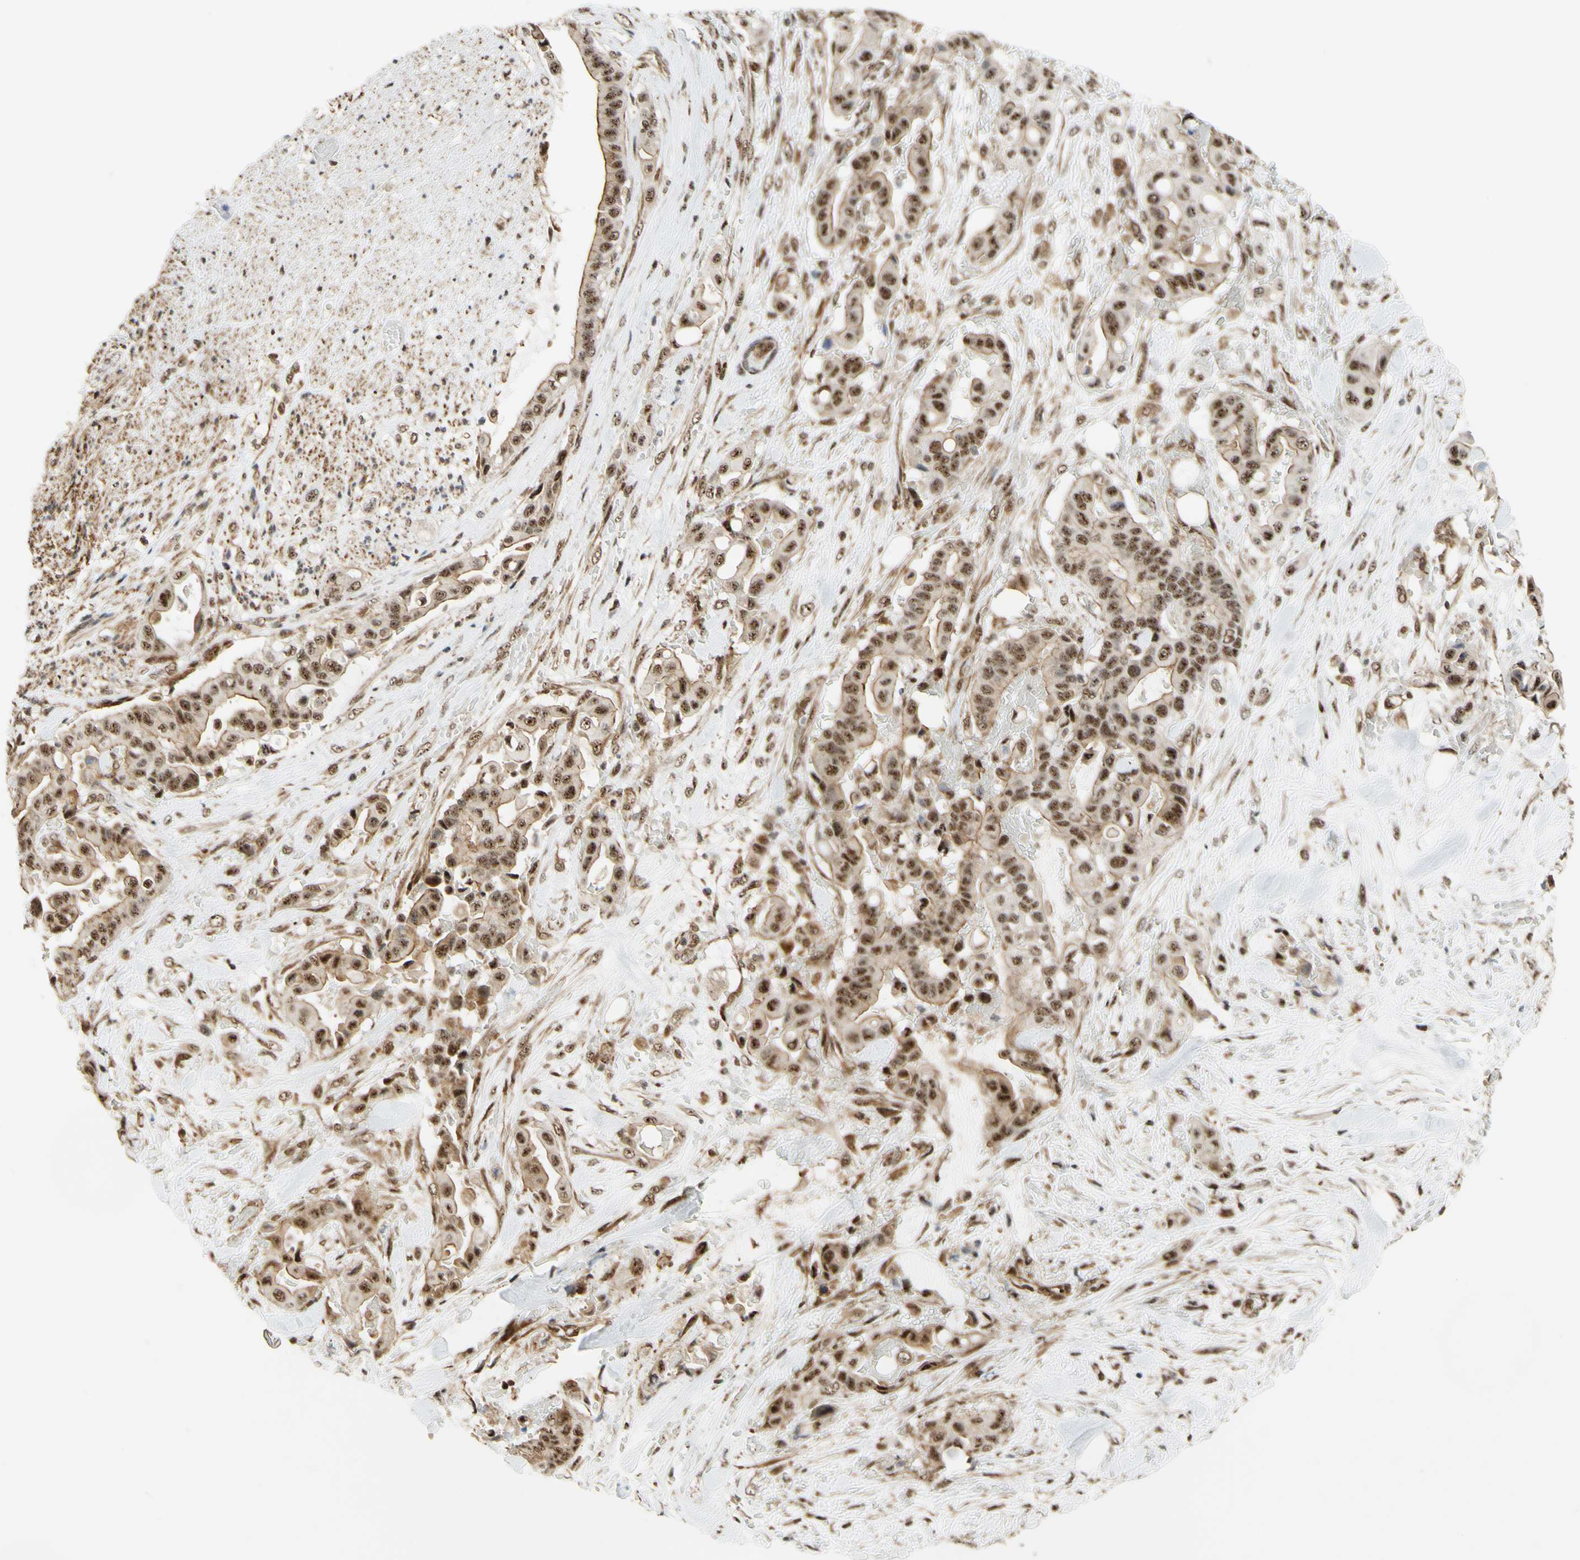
{"staining": {"intensity": "moderate", "quantity": ">75%", "location": "cytoplasmic/membranous,nuclear"}, "tissue": "liver cancer", "cell_type": "Tumor cells", "image_type": "cancer", "snomed": [{"axis": "morphology", "description": "Cholangiocarcinoma"}, {"axis": "topography", "description": "Liver"}], "caption": "Immunohistochemical staining of liver cholangiocarcinoma demonstrates medium levels of moderate cytoplasmic/membranous and nuclear protein positivity in about >75% of tumor cells. The staining was performed using DAB to visualize the protein expression in brown, while the nuclei were stained in blue with hematoxylin (Magnification: 20x).", "gene": "SAP18", "patient": {"sex": "female", "age": 61}}